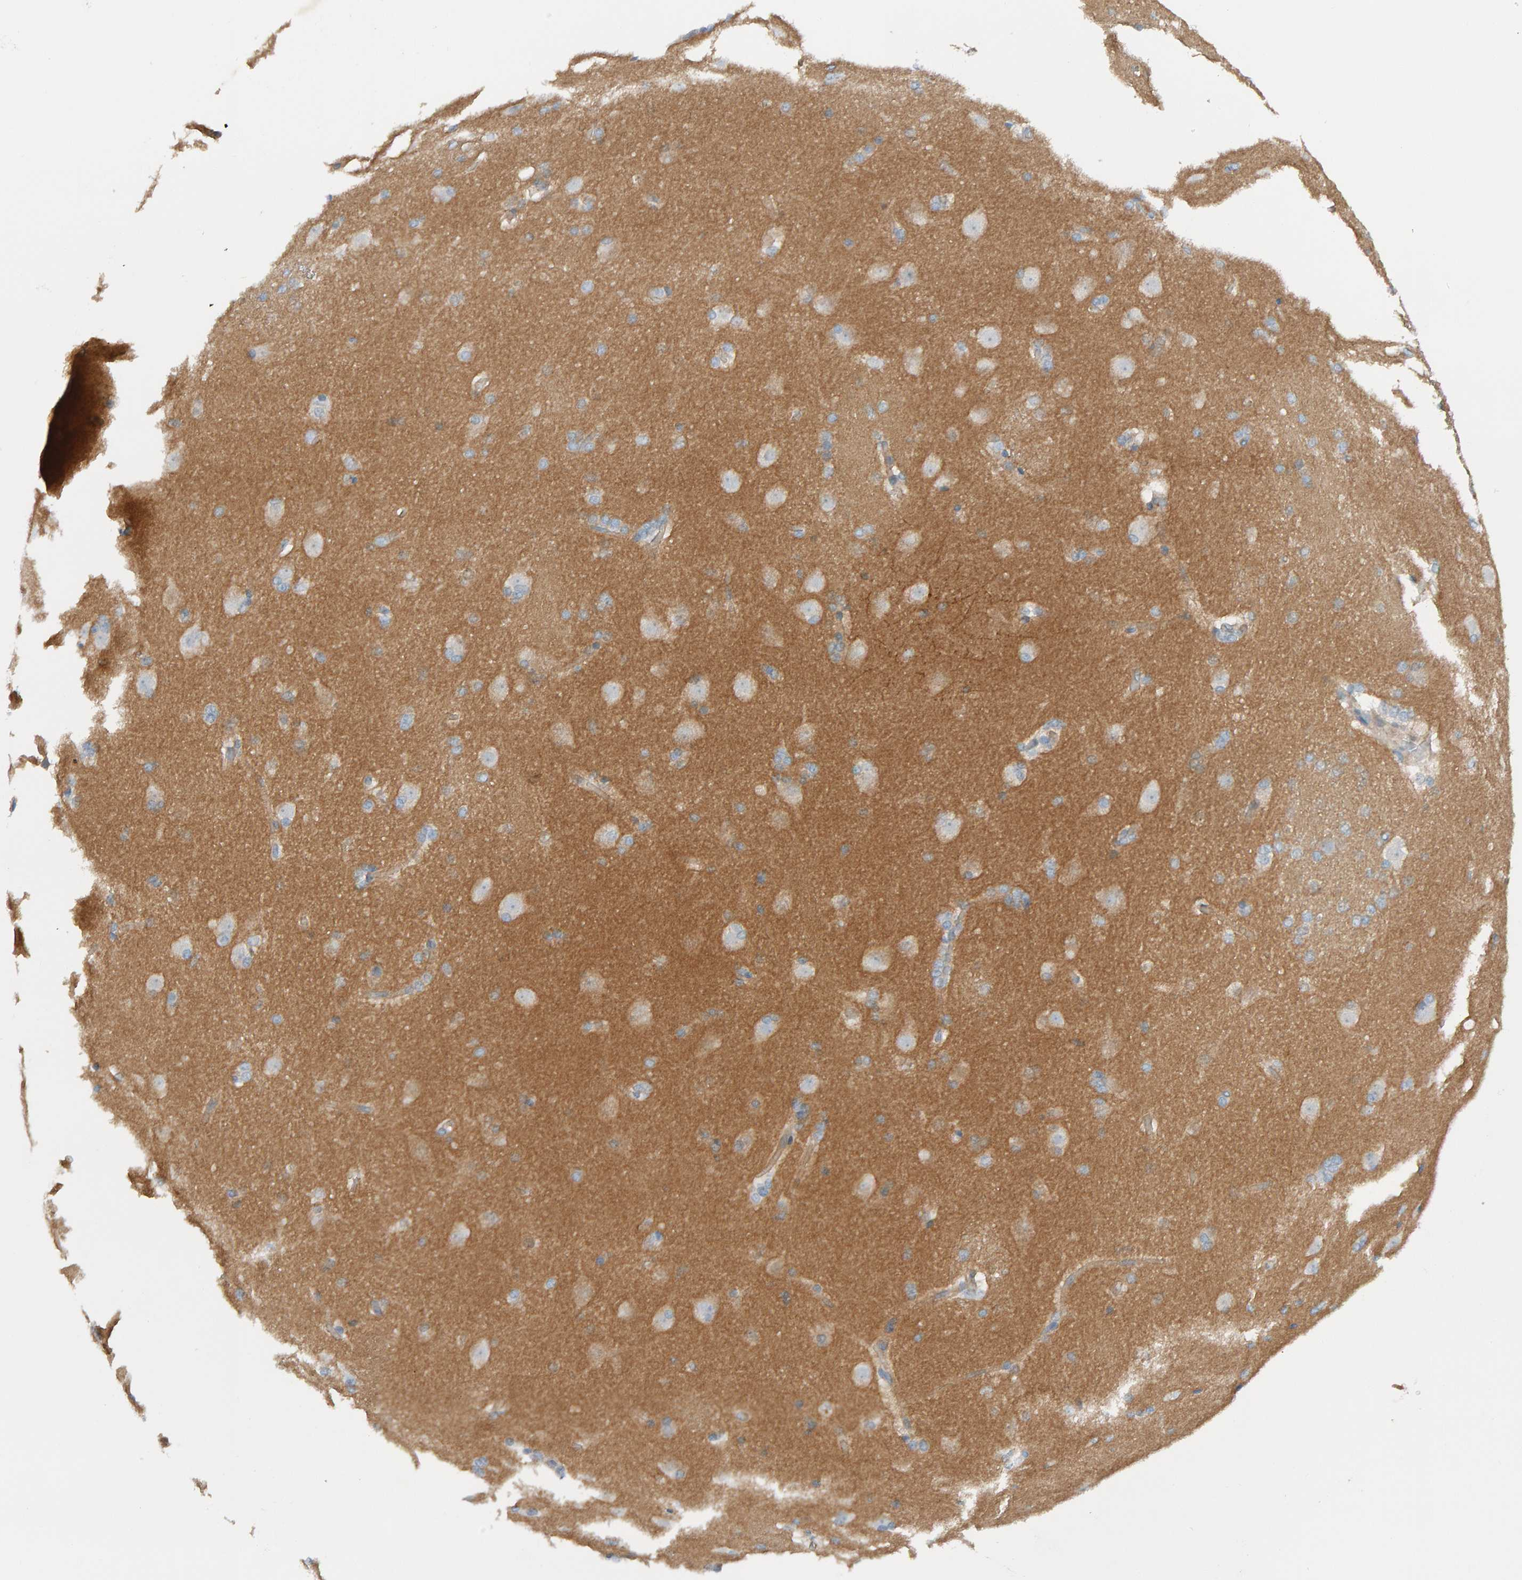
{"staining": {"intensity": "weak", "quantity": "<25%", "location": "cytoplasmic/membranous"}, "tissue": "caudate", "cell_type": "Glial cells", "image_type": "normal", "snomed": [{"axis": "morphology", "description": "Normal tissue, NOS"}, {"axis": "topography", "description": "Lateral ventricle wall"}], "caption": "High power microscopy image of an immunohistochemistry (IHC) image of normal caudate, revealing no significant expression in glial cells. Nuclei are stained in blue.", "gene": "FYN", "patient": {"sex": "female", "age": 19}}